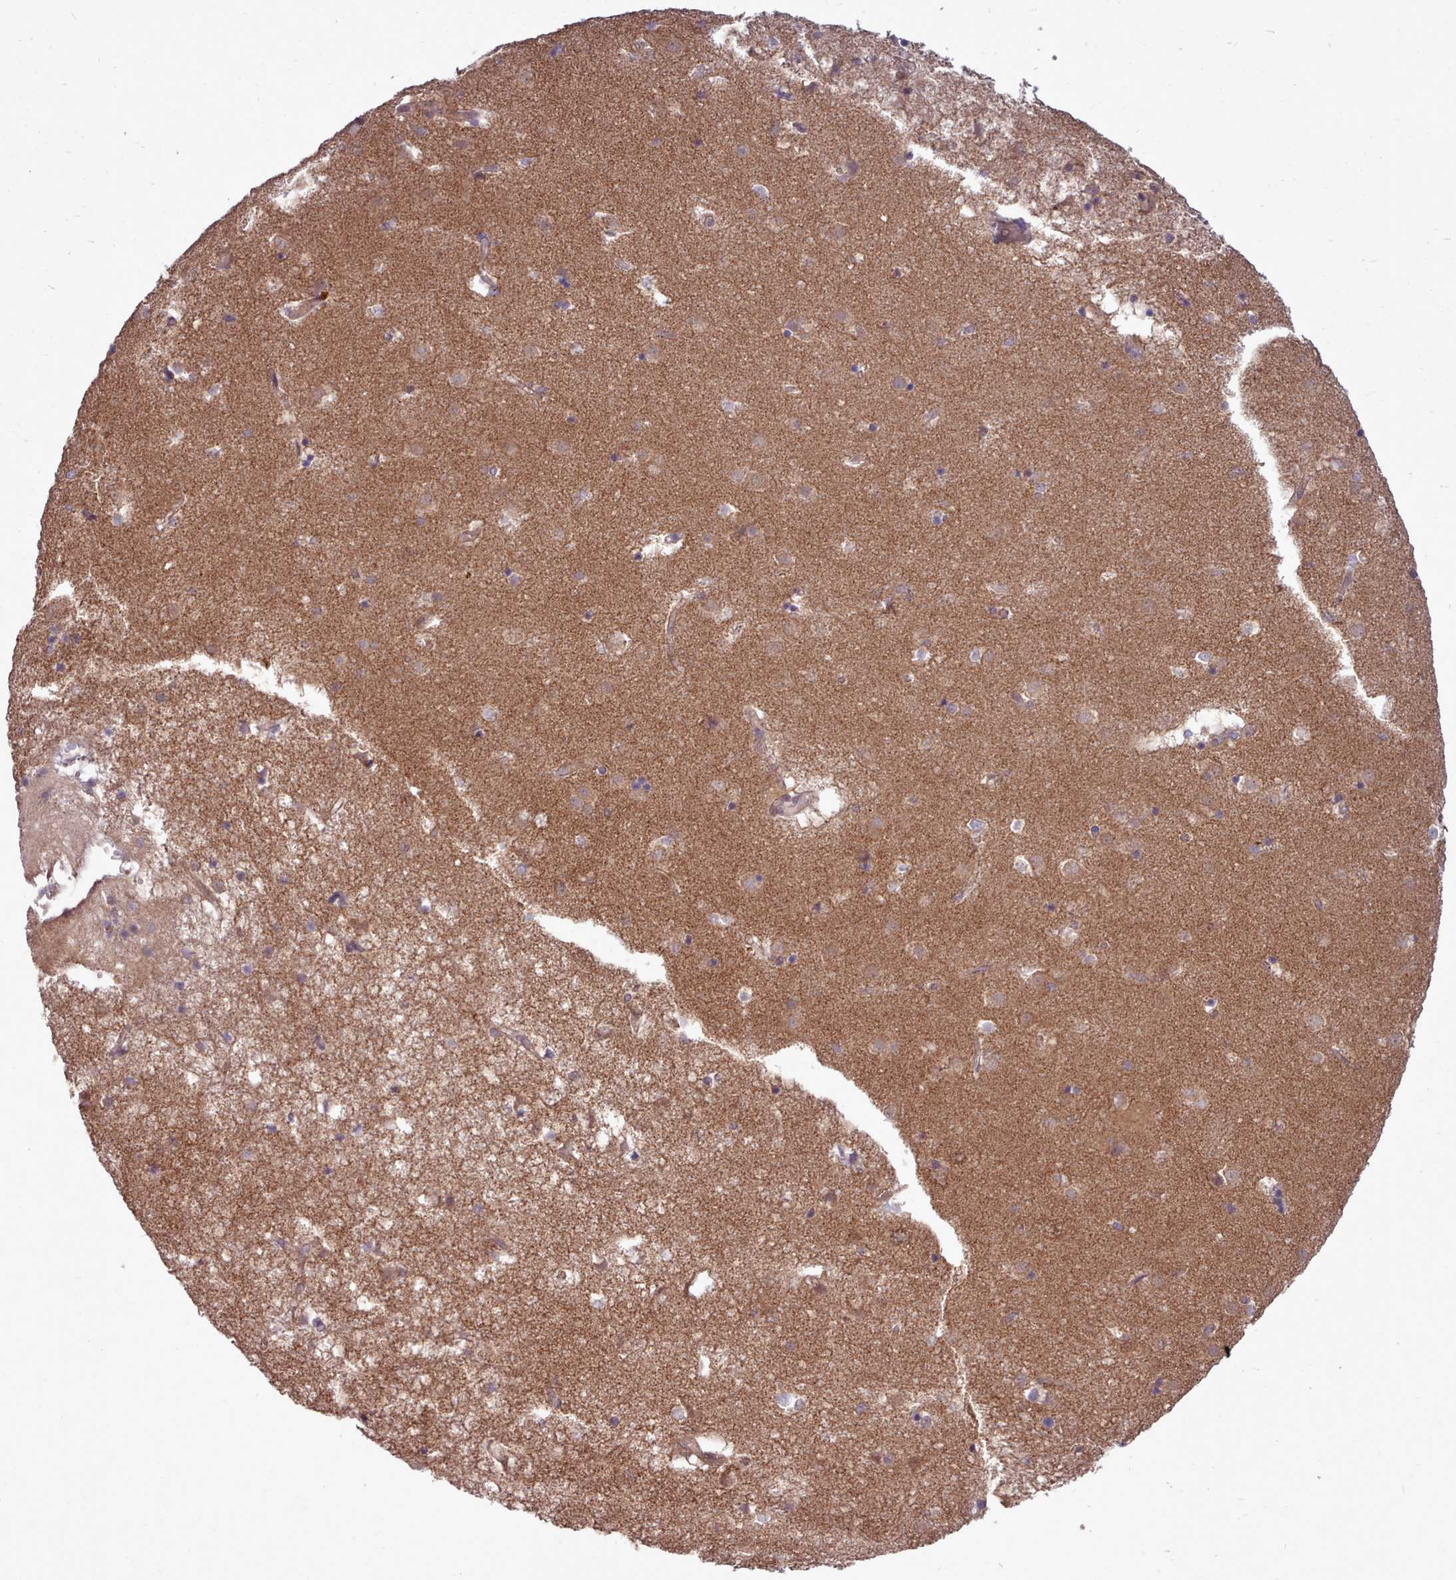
{"staining": {"intensity": "negative", "quantity": "none", "location": "none"}, "tissue": "caudate", "cell_type": "Glial cells", "image_type": "normal", "snomed": [{"axis": "morphology", "description": "Normal tissue, NOS"}, {"axis": "topography", "description": "Lateral ventricle wall"}], "caption": "Human caudate stained for a protein using IHC shows no positivity in glial cells.", "gene": "AHCY", "patient": {"sex": "male", "age": 70}}